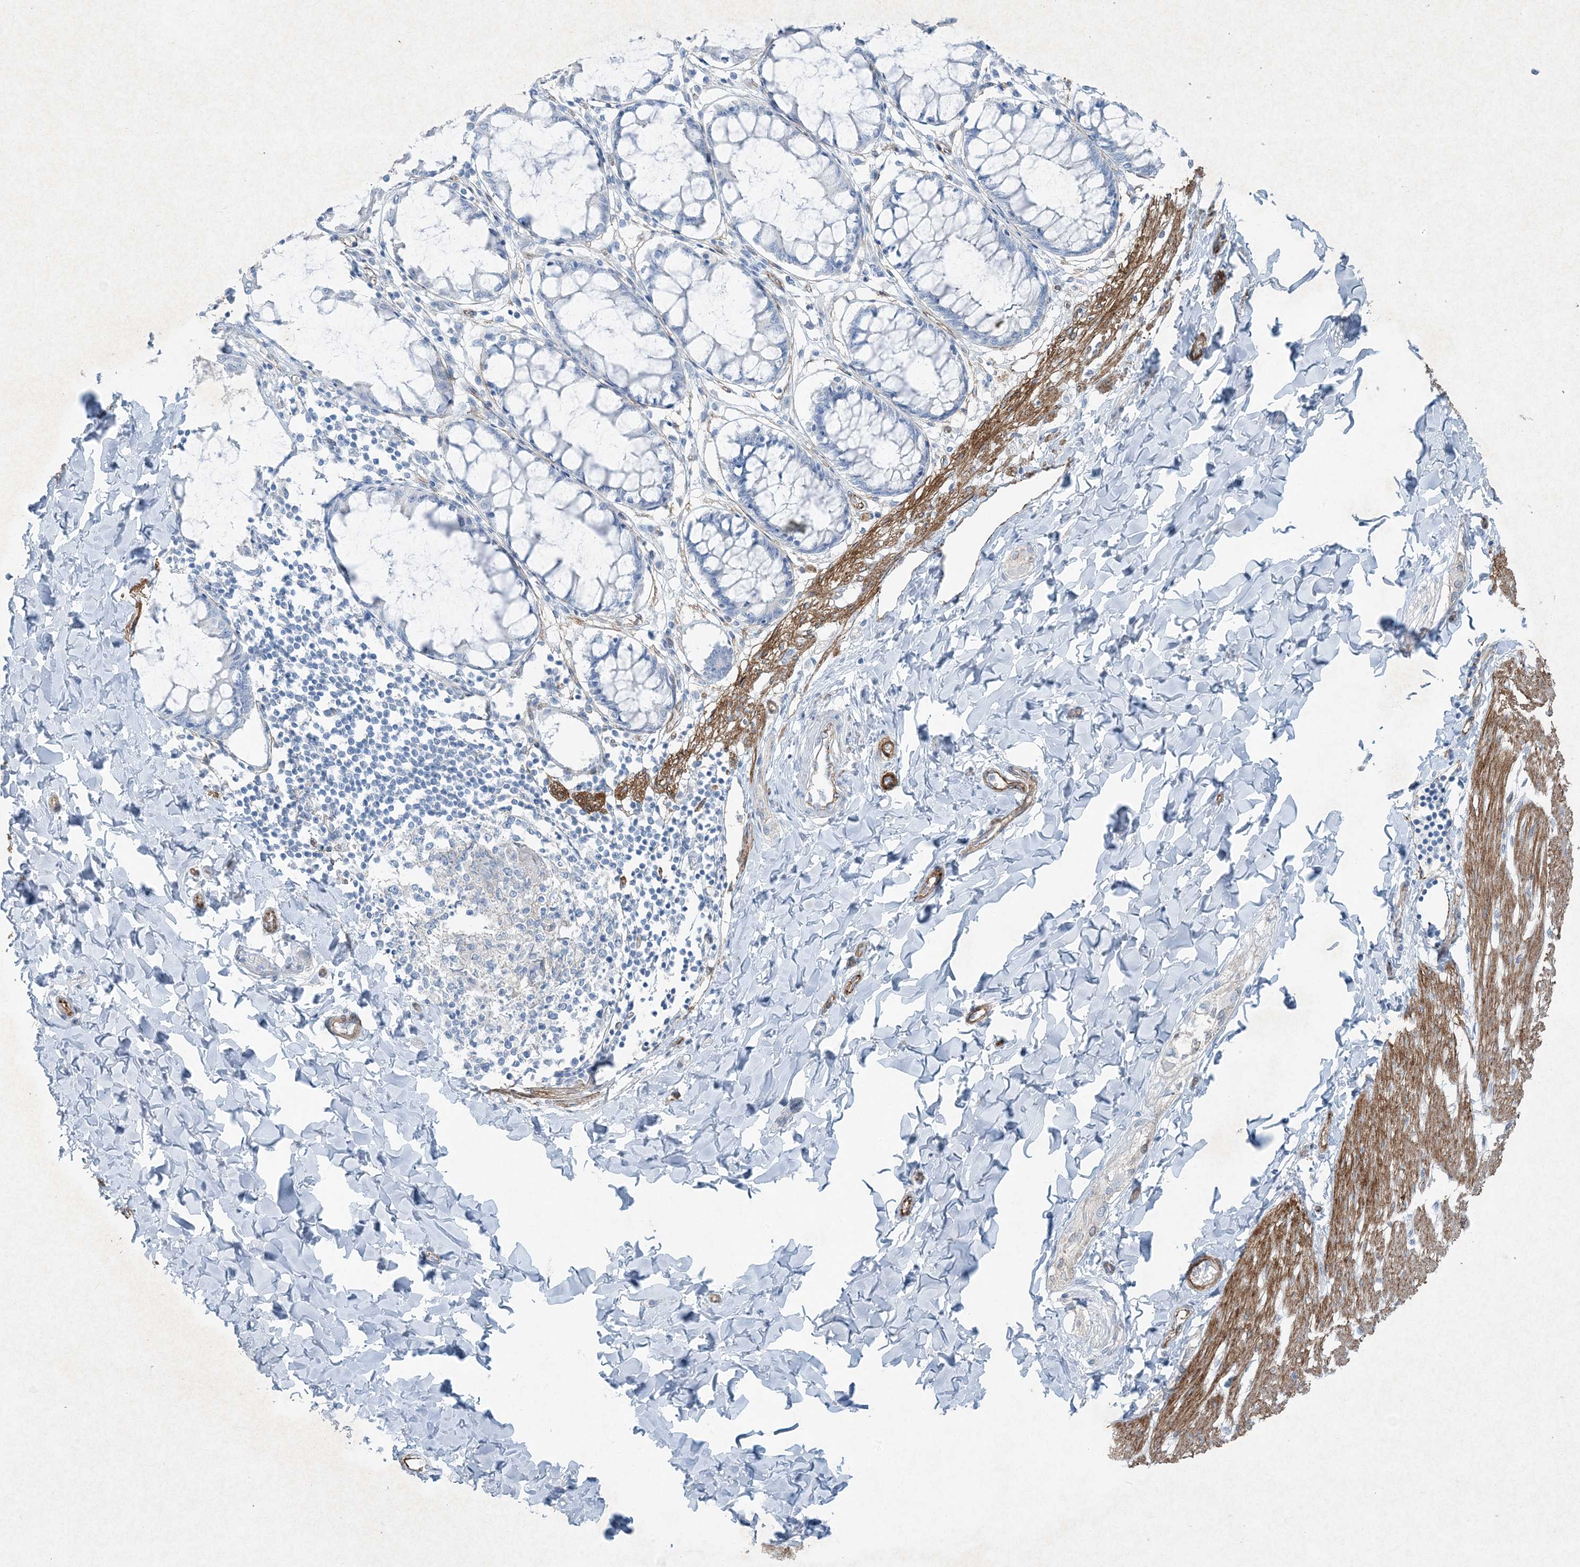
{"staining": {"intensity": "strong", "quantity": ">75%", "location": "cytoplasmic/membranous"}, "tissue": "smooth muscle", "cell_type": "Smooth muscle cells", "image_type": "normal", "snomed": [{"axis": "morphology", "description": "Normal tissue, NOS"}, {"axis": "morphology", "description": "Adenocarcinoma, NOS"}, {"axis": "topography", "description": "Colon"}, {"axis": "topography", "description": "Peripheral nerve tissue"}], "caption": "Approximately >75% of smooth muscle cells in benign smooth muscle reveal strong cytoplasmic/membranous protein positivity as visualized by brown immunohistochemical staining.", "gene": "PGM5", "patient": {"sex": "male", "age": 14}}